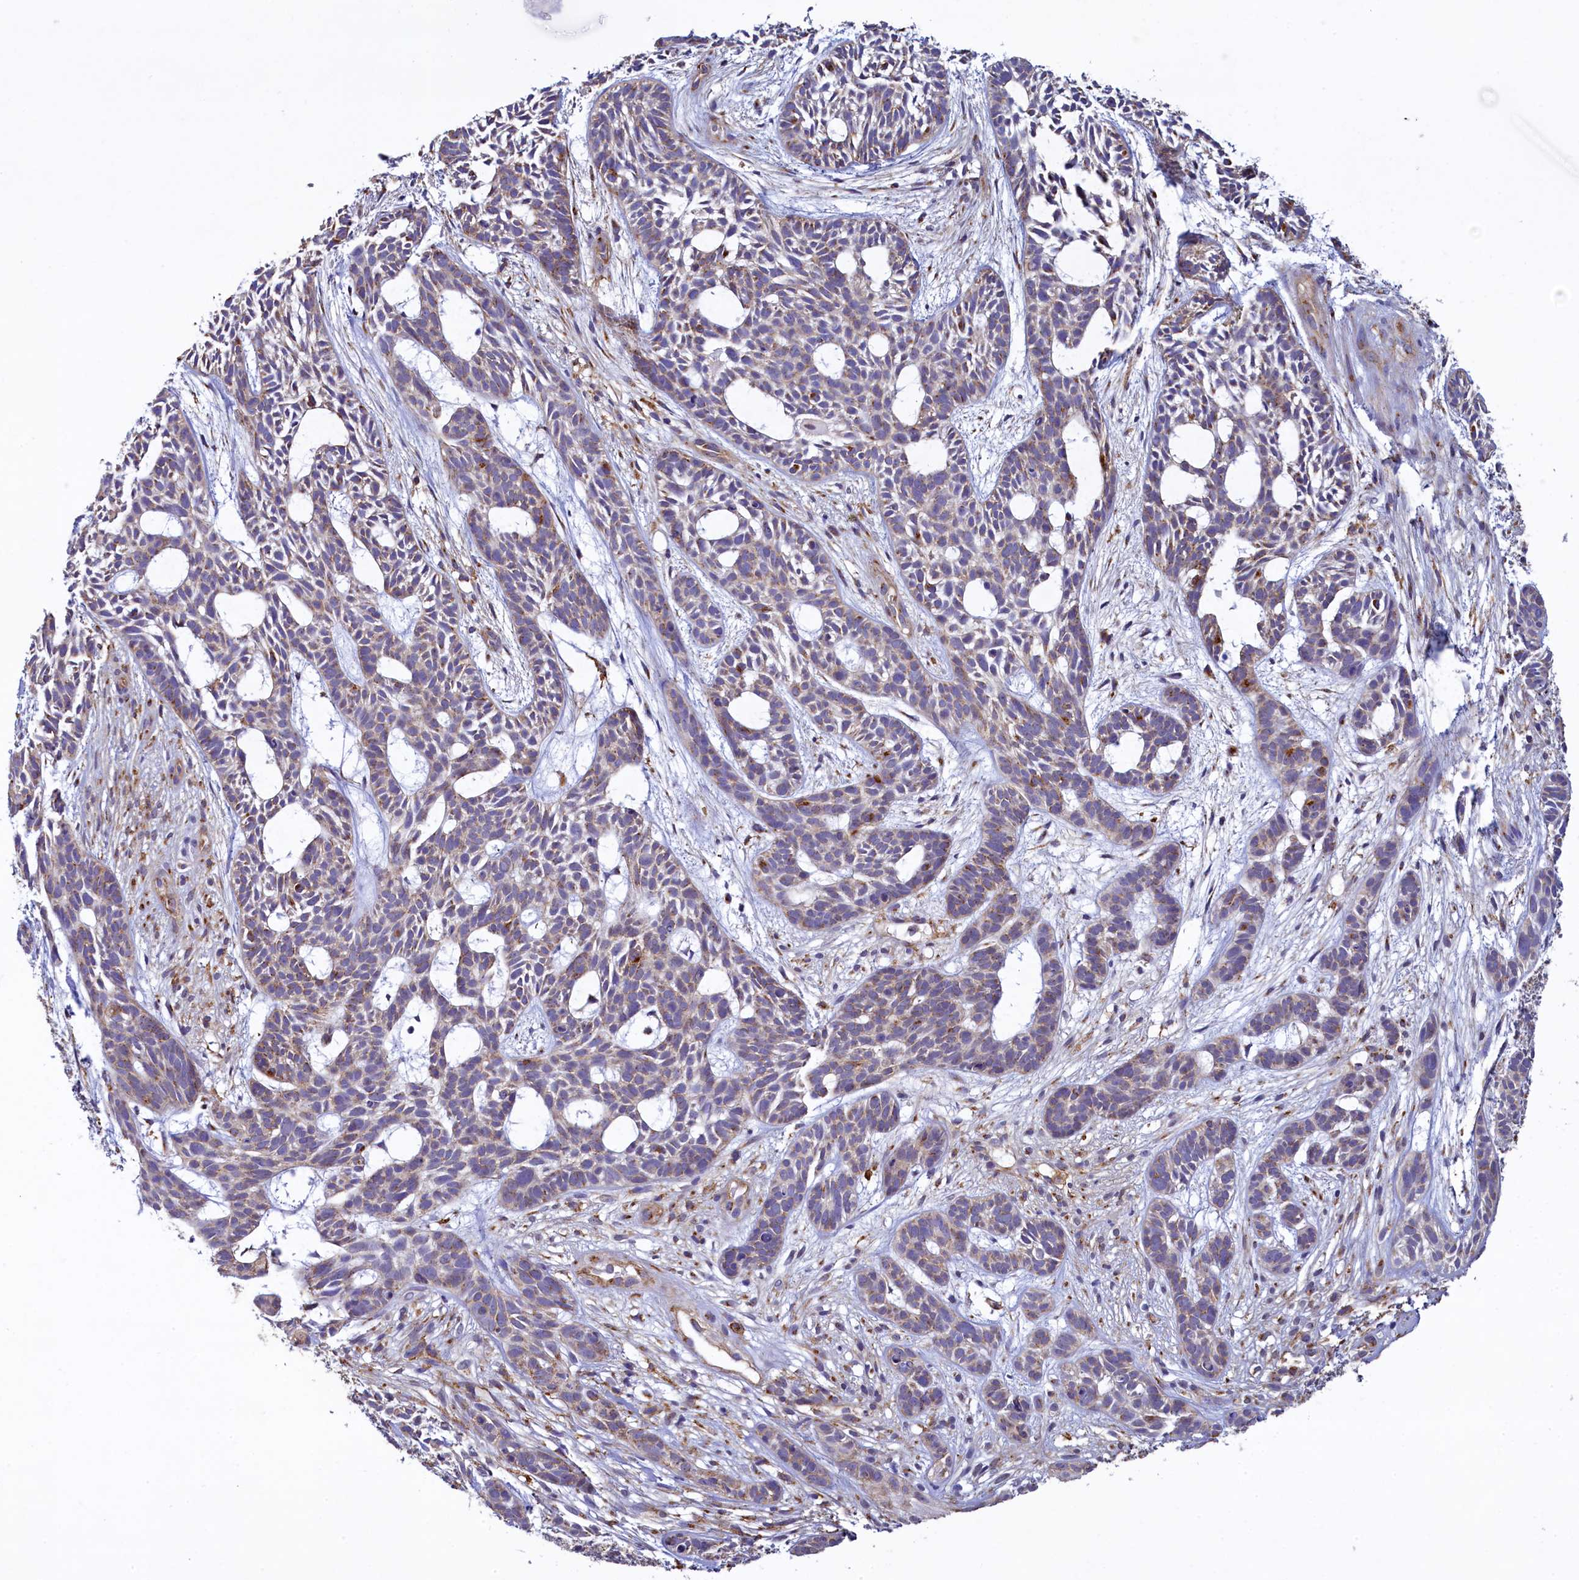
{"staining": {"intensity": "moderate", "quantity": "<25%", "location": "cytoplasmic/membranous"}, "tissue": "skin cancer", "cell_type": "Tumor cells", "image_type": "cancer", "snomed": [{"axis": "morphology", "description": "Basal cell carcinoma"}, {"axis": "topography", "description": "Skin"}], "caption": "This histopathology image reveals immunohistochemistry staining of skin cancer, with low moderate cytoplasmic/membranous staining in about <25% of tumor cells.", "gene": "GPR21", "patient": {"sex": "male", "age": 89}}